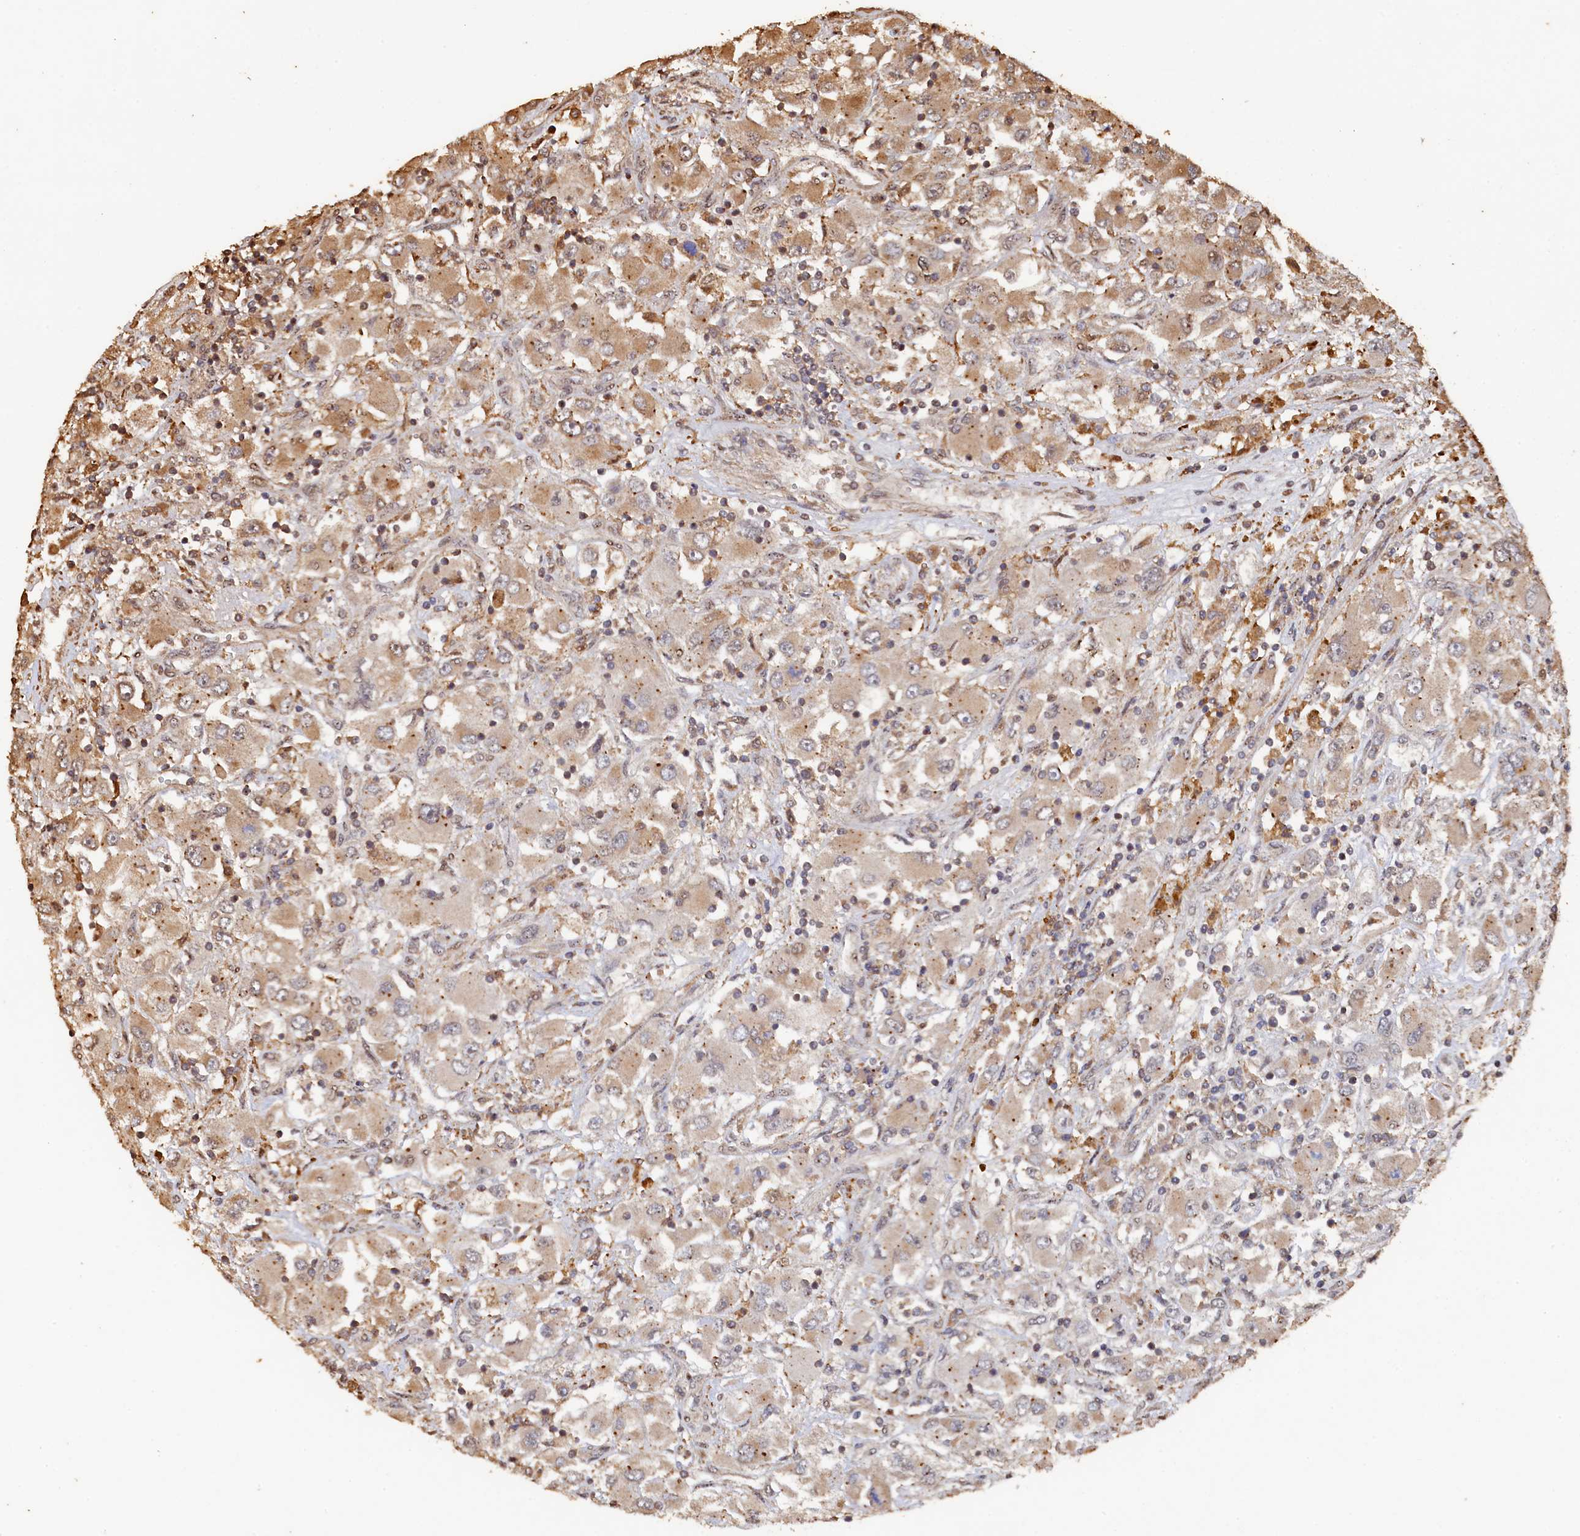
{"staining": {"intensity": "moderate", "quantity": "25%-75%", "location": "cytoplasmic/membranous"}, "tissue": "renal cancer", "cell_type": "Tumor cells", "image_type": "cancer", "snomed": [{"axis": "morphology", "description": "Adenocarcinoma, NOS"}, {"axis": "topography", "description": "Kidney"}], "caption": "Human adenocarcinoma (renal) stained with a protein marker shows moderate staining in tumor cells.", "gene": "PIGN", "patient": {"sex": "female", "age": 52}}